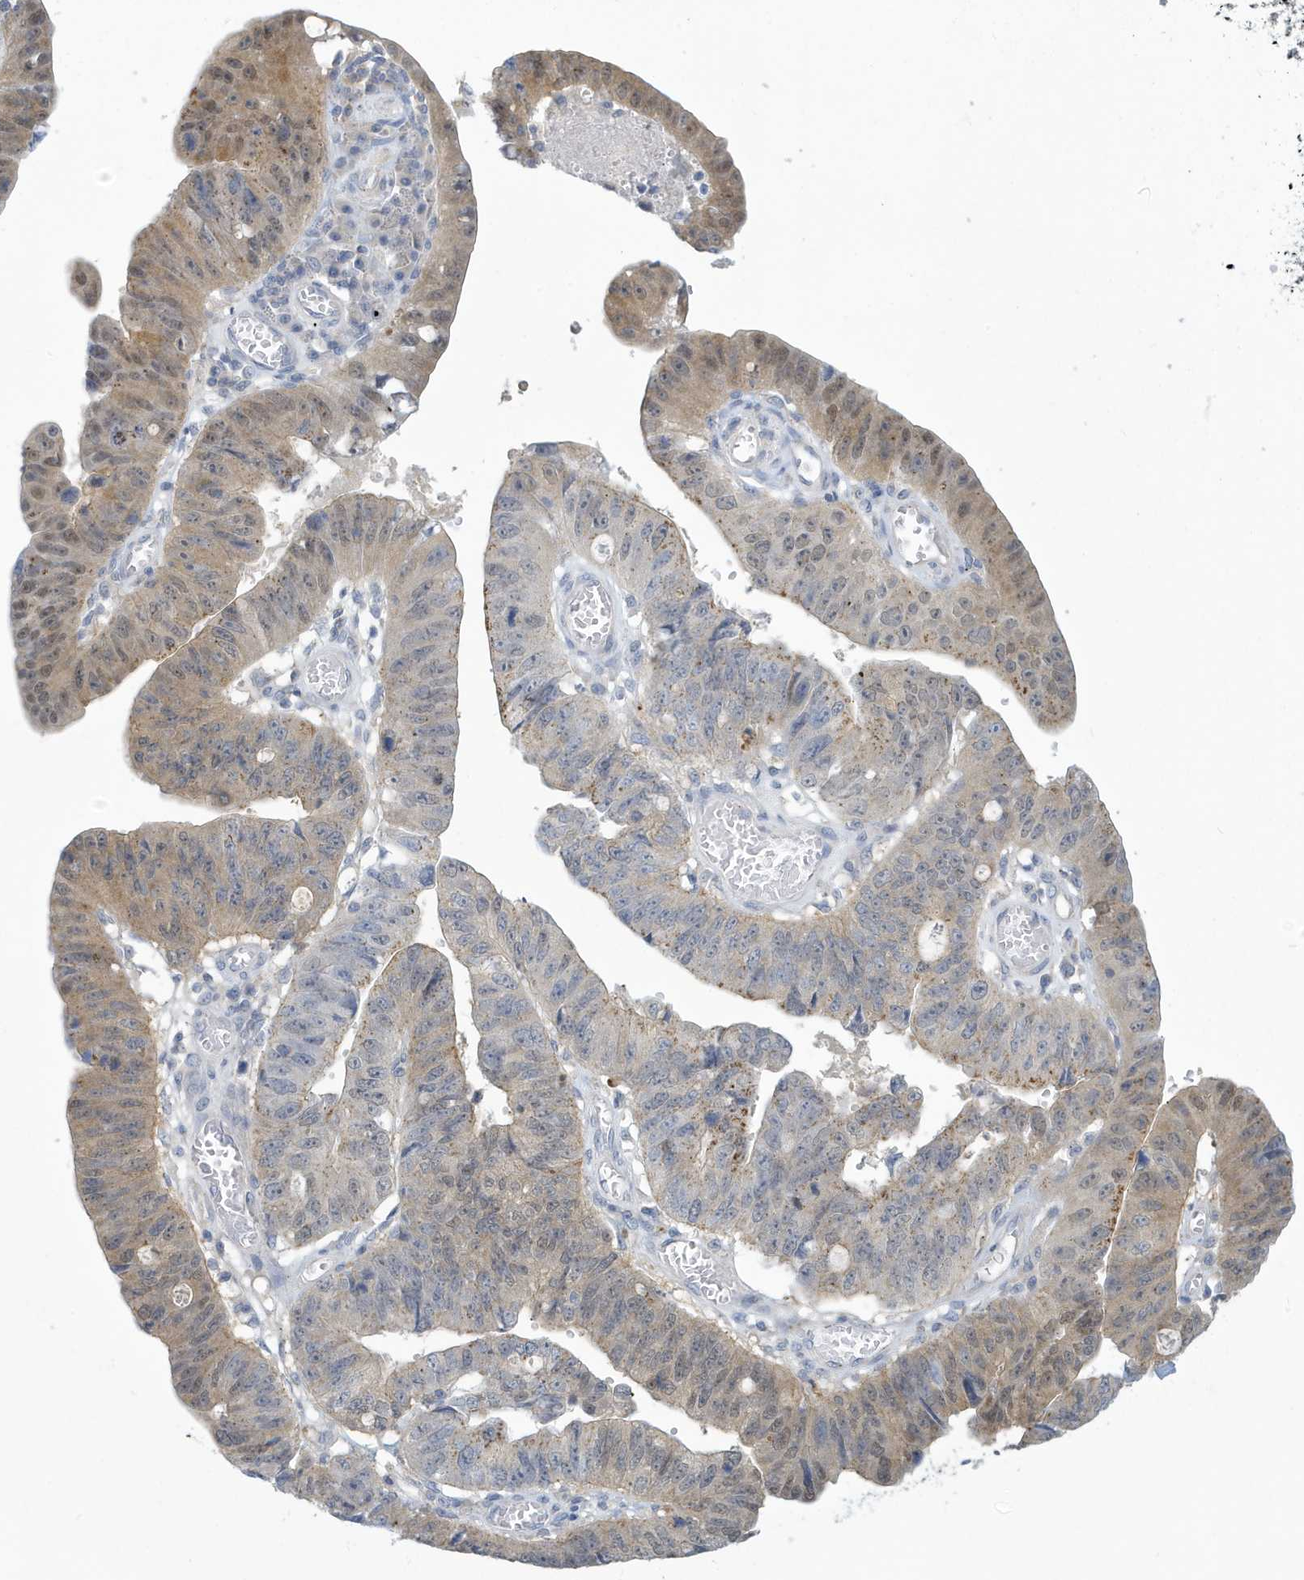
{"staining": {"intensity": "weak", "quantity": "25%-75%", "location": "cytoplasmic/membranous,nuclear"}, "tissue": "stomach cancer", "cell_type": "Tumor cells", "image_type": "cancer", "snomed": [{"axis": "morphology", "description": "Adenocarcinoma, NOS"}, {"axis": "topography", "description": "Stomach"}], "caption": "The micrograph reveals immunohistochemical staining of stomach cancer. There is weak cytoplasmic/membranous and nuclear positivity is seen in about 25%-75% of tumor cells.", "gene": "VTA1", "patient": {"sex": "male", "age": 59}}